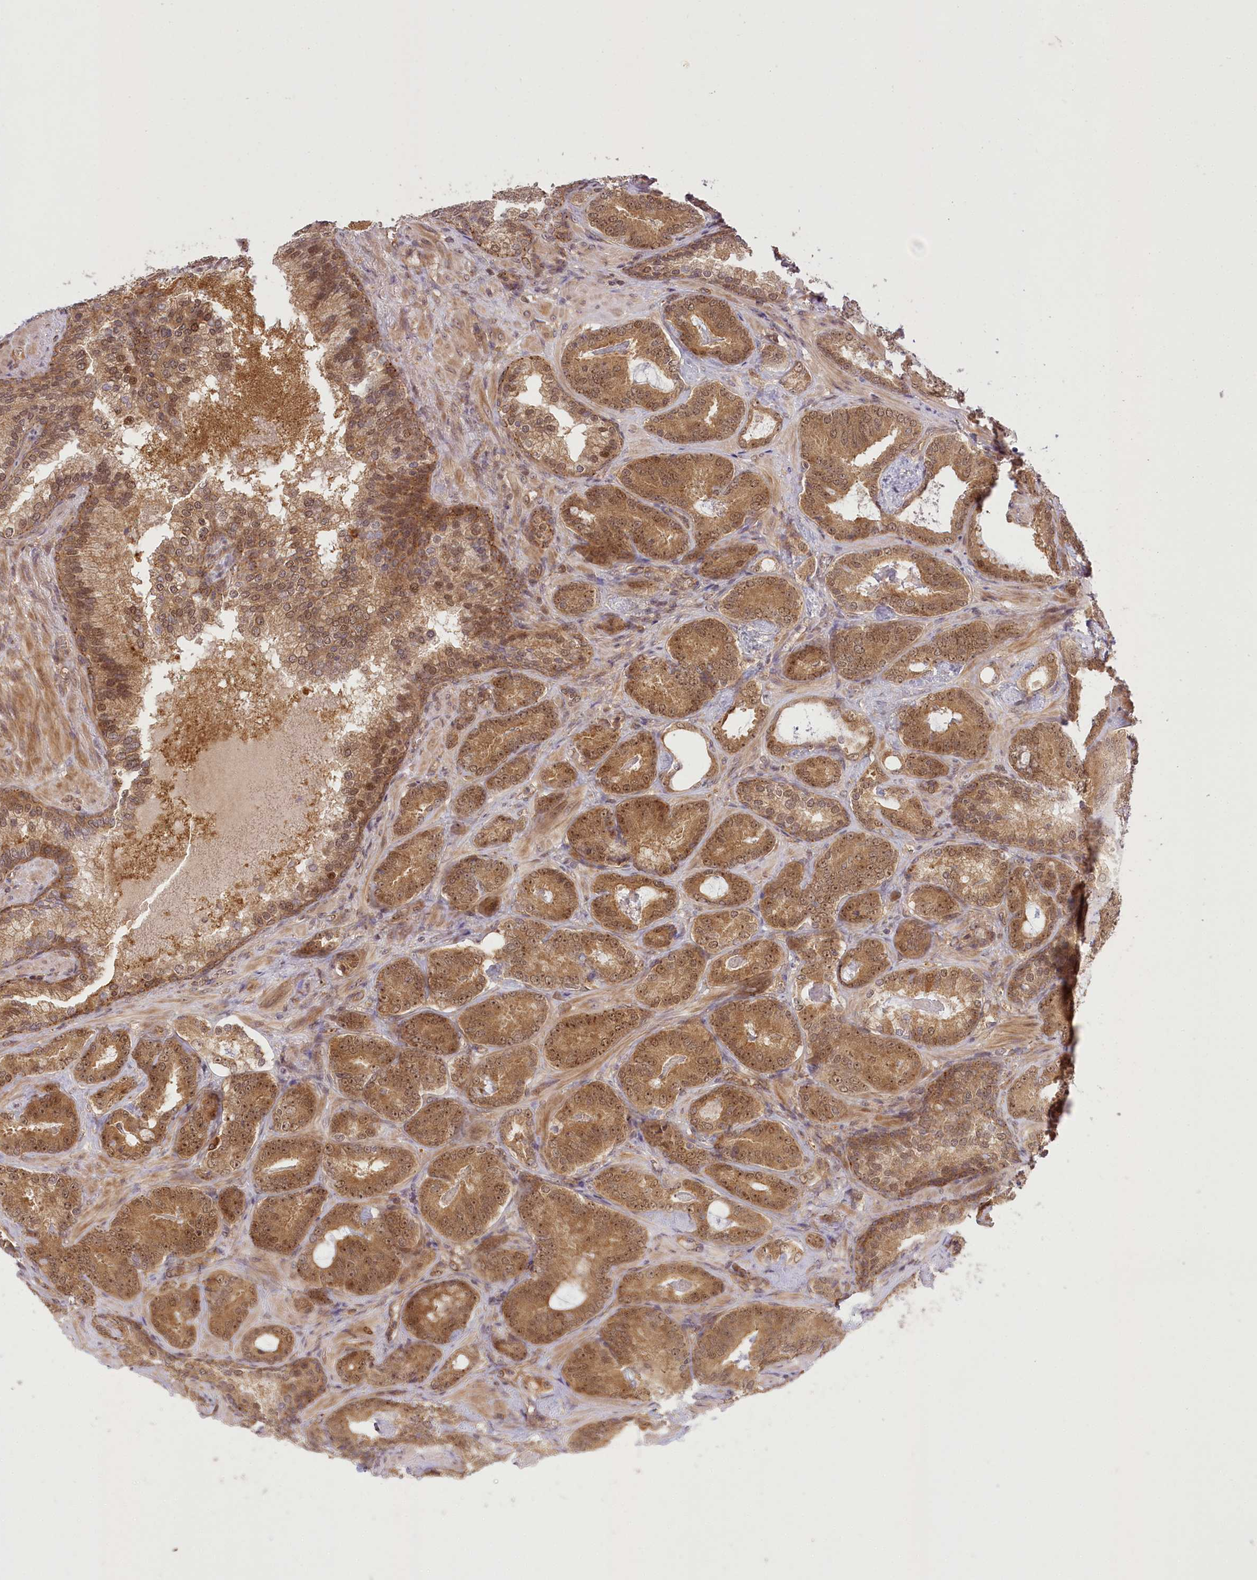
{"staining": {"intensity": "moderate", "quantity": ">75%", "location": "cytoplasmic/membranous,nuclear"}, "tissue": "prostate cancer", "cell_type": "Tumor cells", "image_type": "cancer", "snomed": [{"axis": "morphology", "description": "Adenocarcinoma, Low grade"}, {"axis": "topography", "description": "Prostate"}], "caption": "A histopathology image of prostate low-grade adenocarcinoma stained for a protein exhibits moderate cytoplasmic/membranous and nuclear brown staining in tumor cells.", "gene": "SERGEF", "patient": {"sex": "male", "age": 60}}